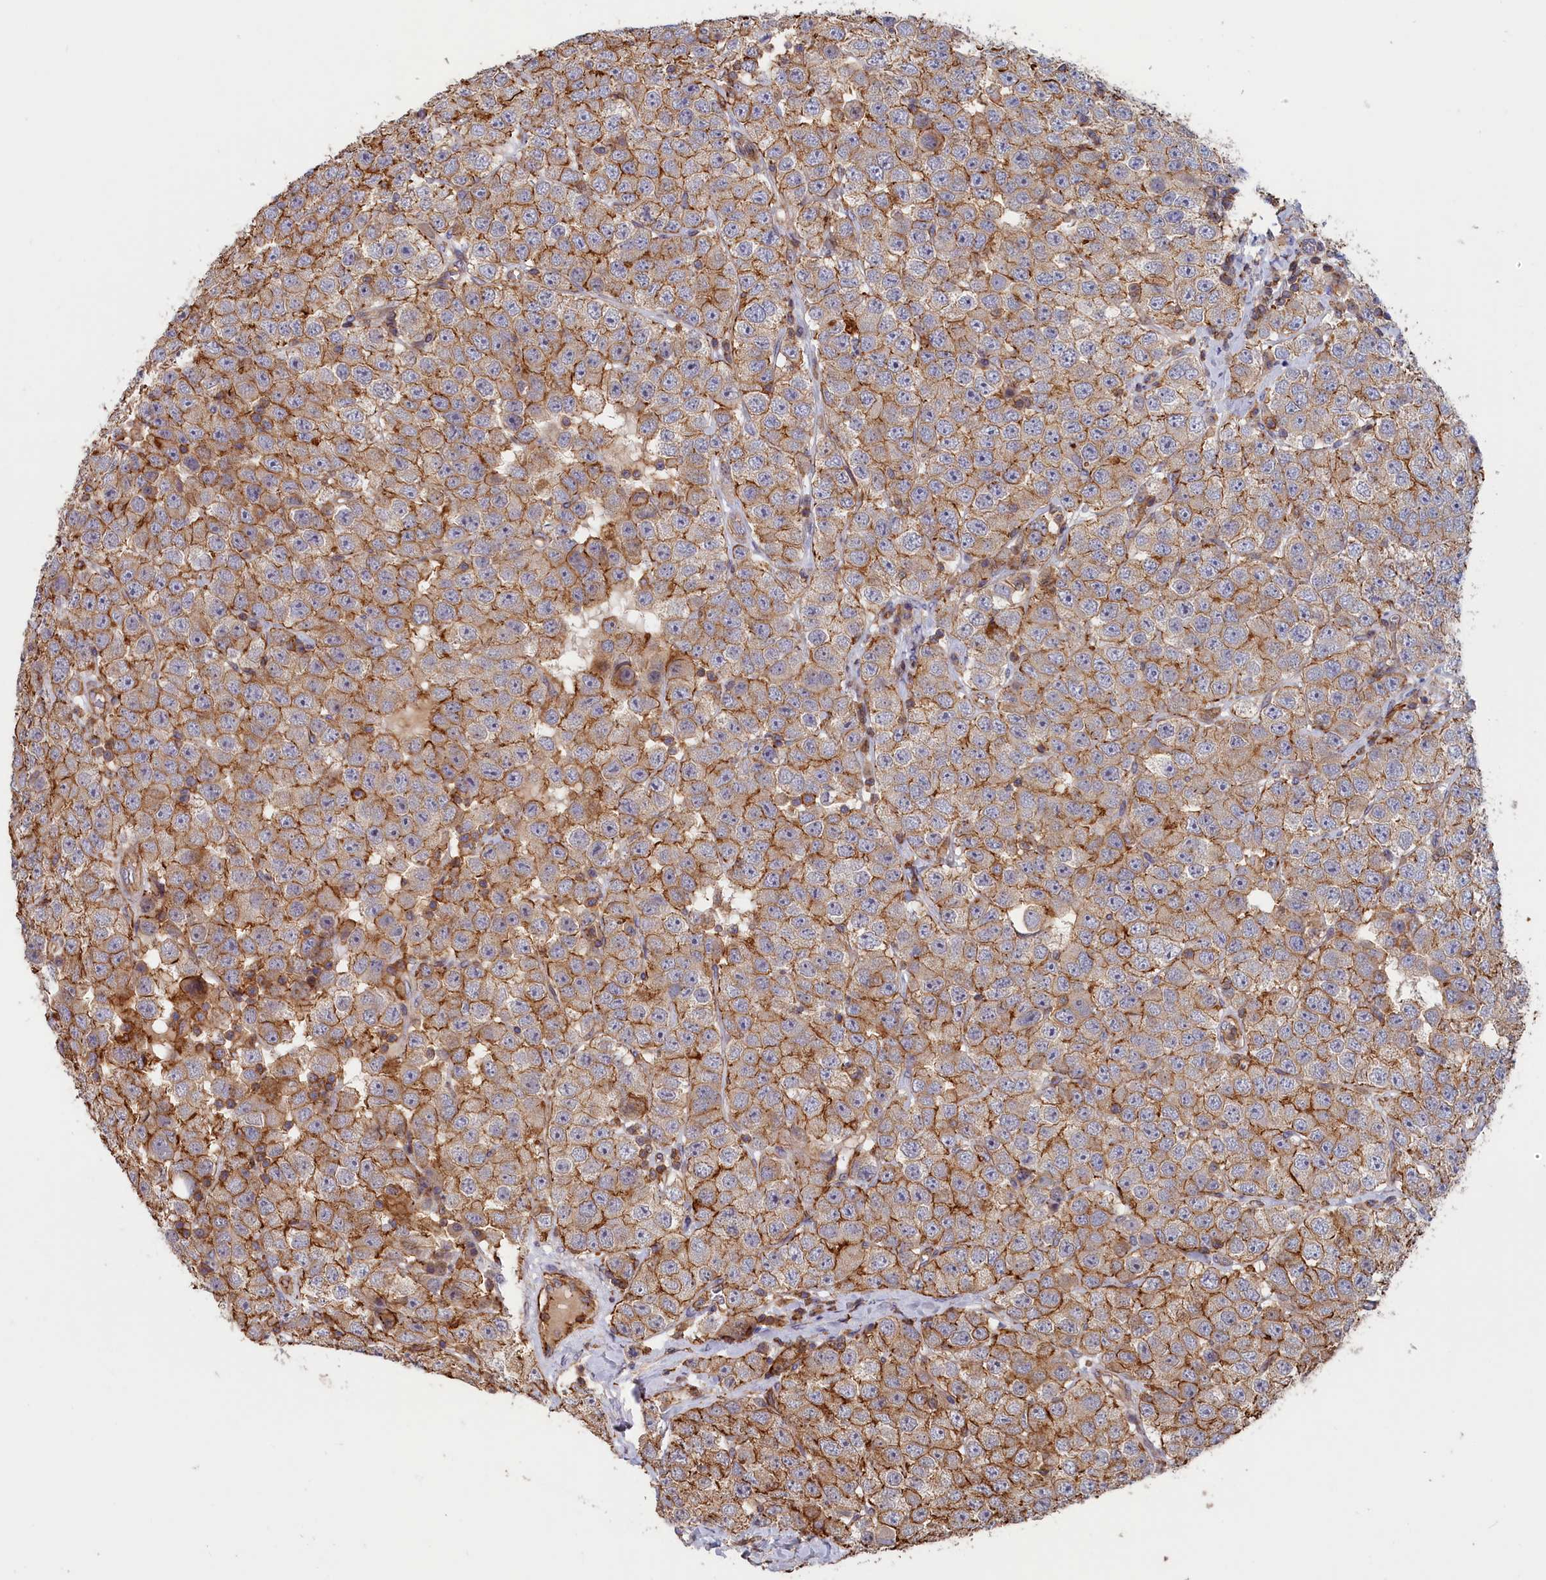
{"staining": {"intensity": "moderate", "quantity": ">75%", "location": "cytoplasmic/membranous"}, "tissue": "testis cancer", "cell_type": "Tumor cells", "image_type": "cancer", "snomed": [{"axis": "morphology", "description": "Seminoma, NOS"}, {"axis": "topography", "description": "Testis"}], "caption": "Protein staining by immunohistochemistry (IHC) demonstrates moderate cytoplasmic/membranous staining in about >75% of tumor cells in testis cancer (seminoma). Using DAB (3,3'-diaminobenzidine) (brown) and hematoxylin (blue) stains, captured at high magnification using brightfield microscopy.", "gene": "ANKRD27", "patient": {"sex": "male", "age": 28}}